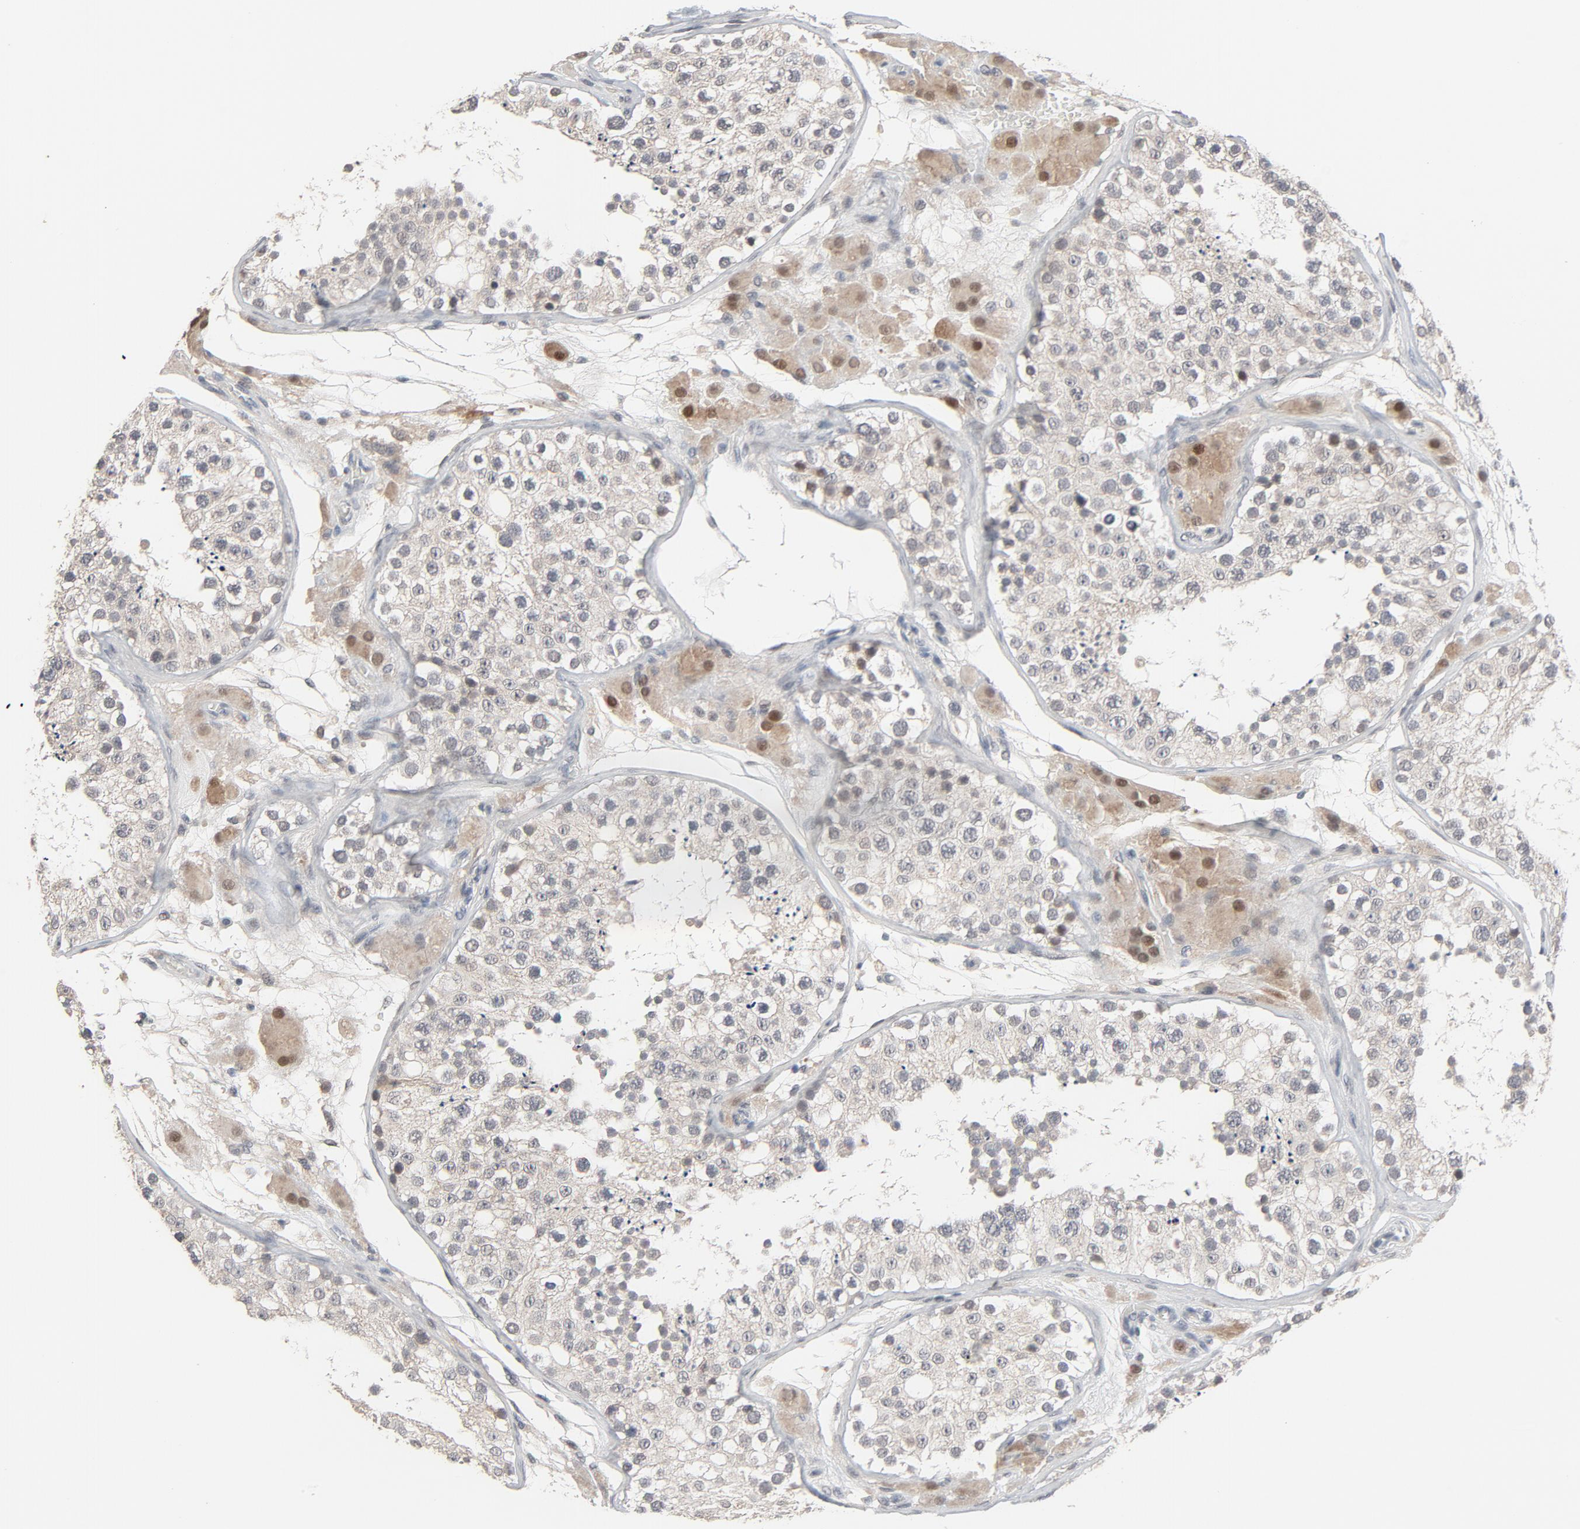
{"staining": {"intensity": "negative", "quantity": "none", "location": "none"}, "tissue": "testis", "cell_type": "Cells in seminiferous ducts", "image_type": "normal", "snomed": [{"axis": "morphology", "description": "Normal tissue, NOS"}, {"axis": "topography", "description": "Testis"}], "caption": "The immunohistochemistry micrograph has no significant expression in cells in seminiferous ducts of testis.", "gene": "MT3", "patient": {"sex": "male", "age": 26}}